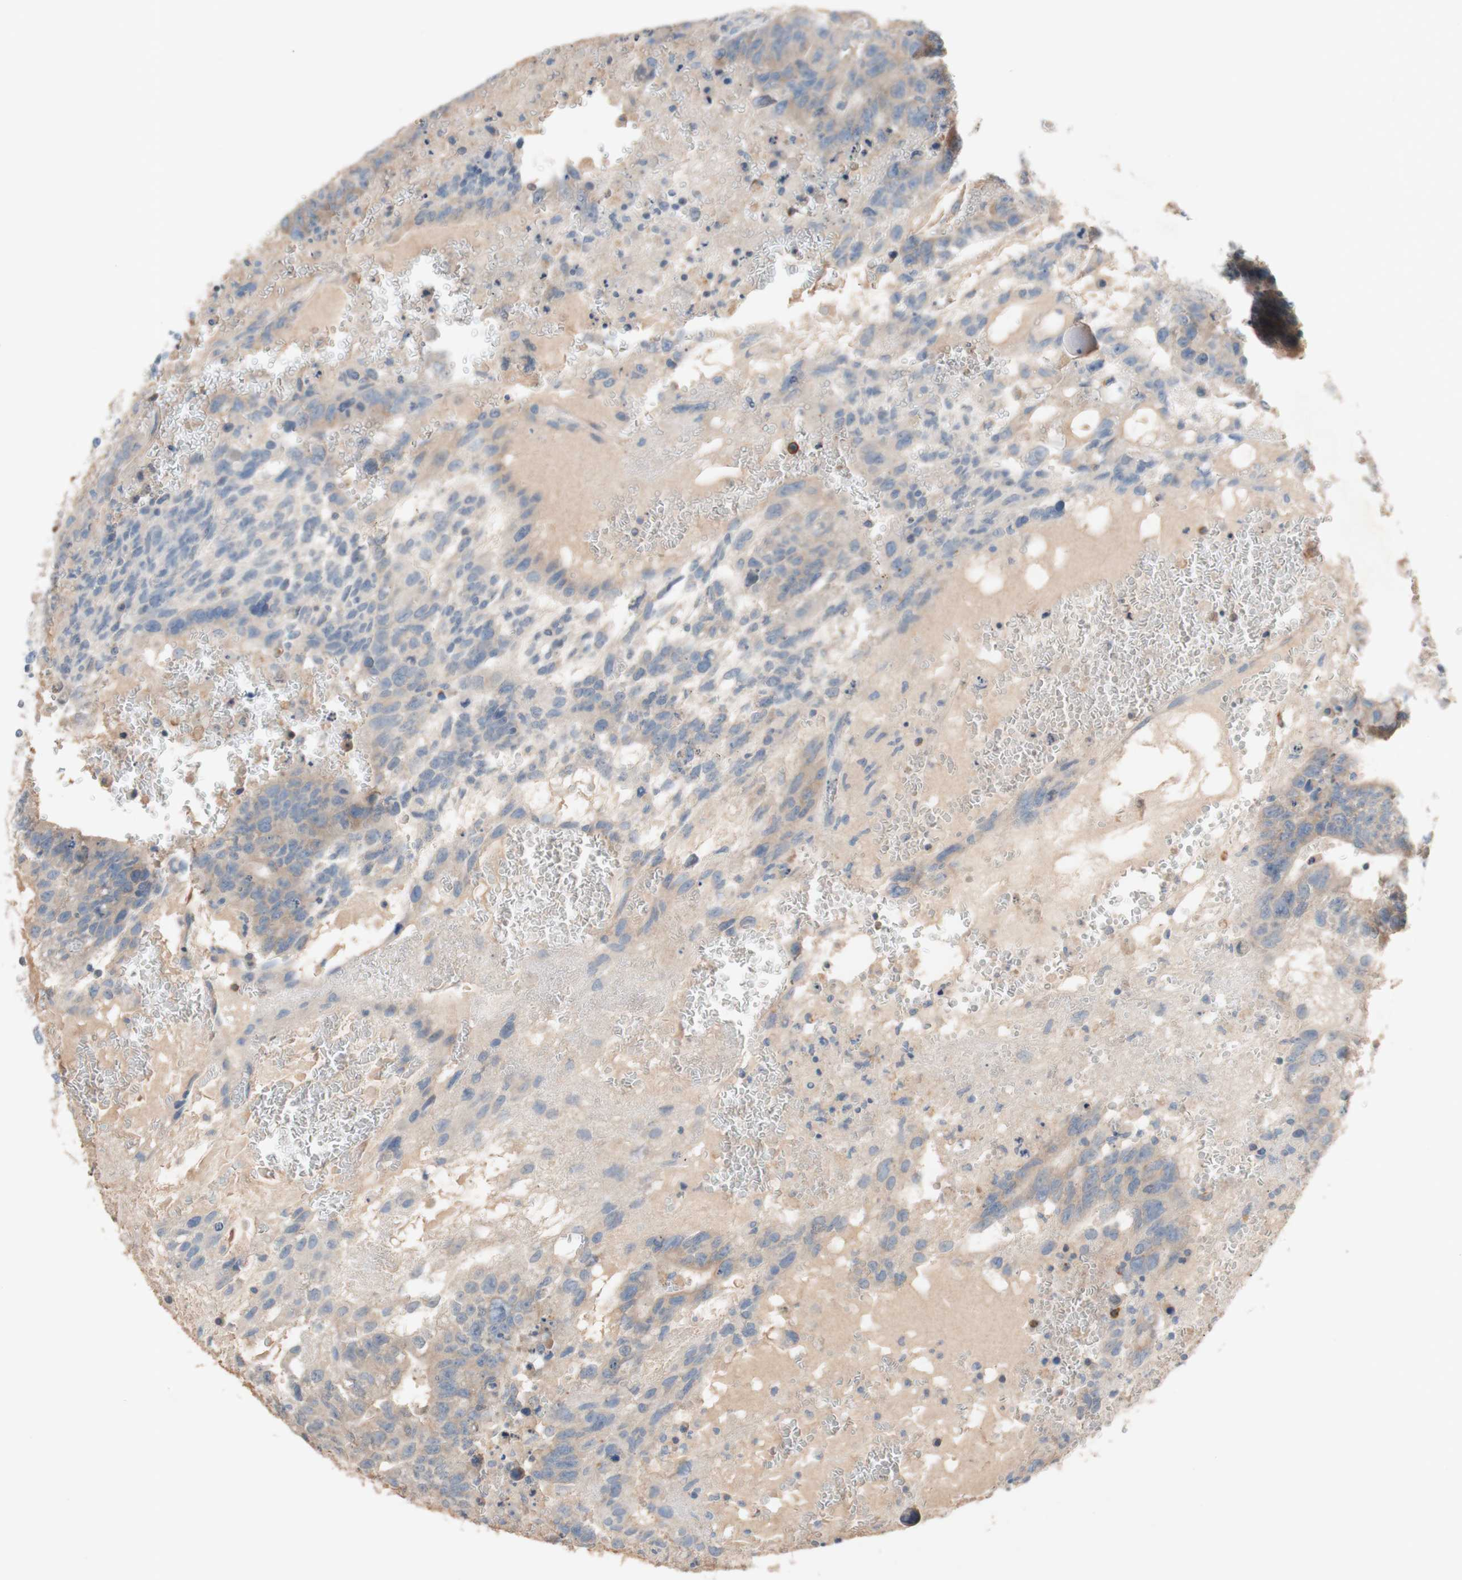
{"staining": {"intensity": "weak", "quantity": ">75%", "location": "cytoplasmic/membranous"}, "tissue": "testis cancer", "cell_type": "Tumor cells", "image_type": "cancer", "snomed": [{"axis": "morphology", "description": "Seminoma, NOS"}, {"axis": "morphology", "description": "Carcinoma, Embryonal, NOS"}, {"axis": "topography", "description": "Testis"}], "caption": "DAB (3,3'-diaminobenzidine) immunohistochemical staining of testis cancer demonstrates weak cytoplasmic/membranous protein positivity in approximately >75% of tumor cells.", "gene": "PACSIN1", "patient": {"sex": "male", "age": 52}}